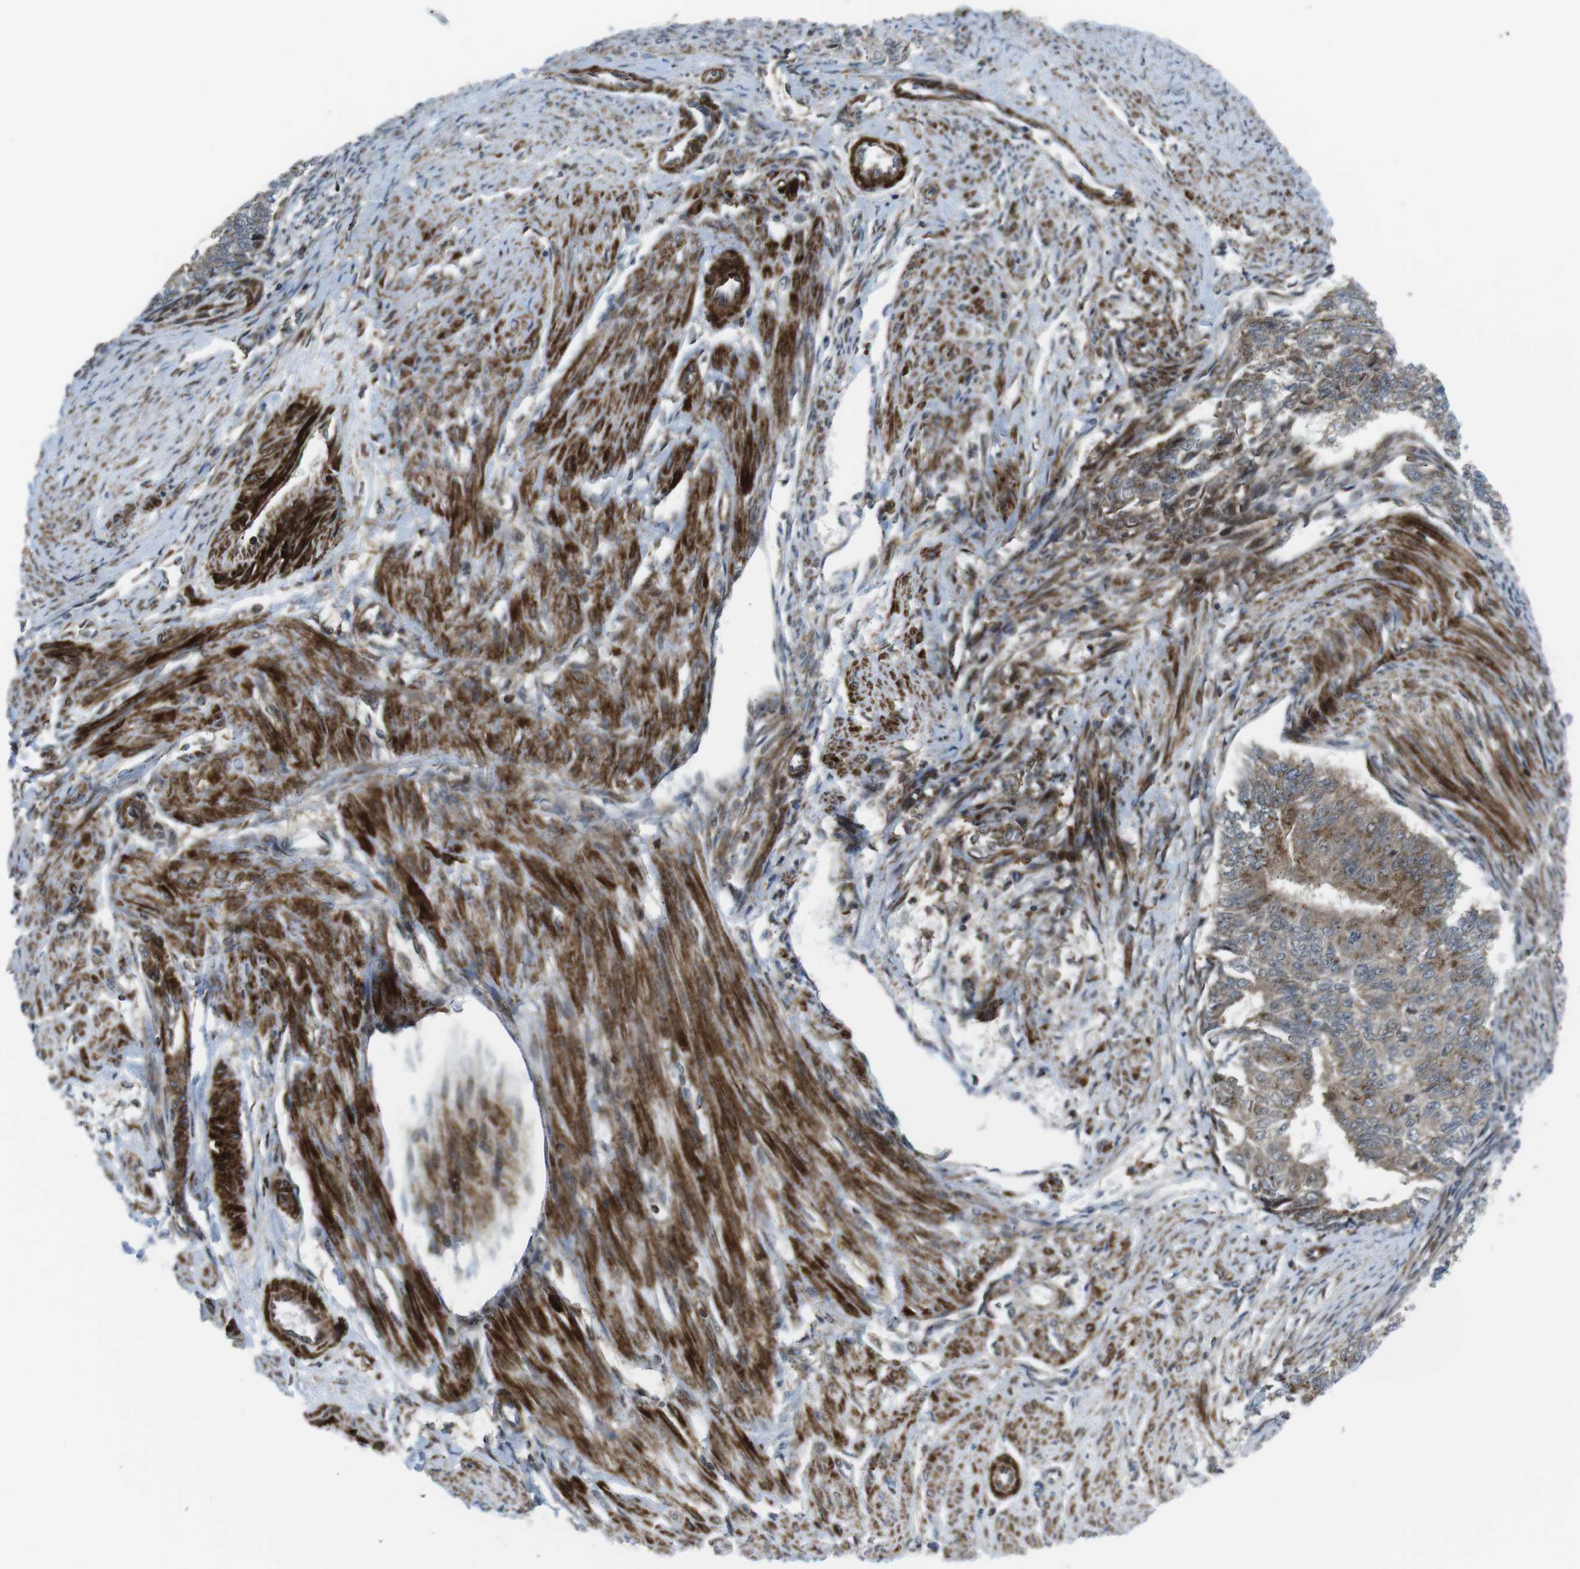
{"staining": {"intensity": "weak", "quantity": "25%-75%", "location": "cytoplasmic/membranous"}, "tissue": "endometrial cancer", "cell_type": "Tumor cells", "image_type": "cancer", "snomed": [{"axis": "morphology", "description": "Adenocarcinoma, NOS"}, {"axis": "topography", "description": "Endometrium"}], "caption": "Protein staining exhibits weak cytoplasmic/membranous staining in about 25%-75% of tumor cells in endometrial adenocarcinoma.", "gene": "CUL7", "patient": {"sex": "female", "age": 32}}